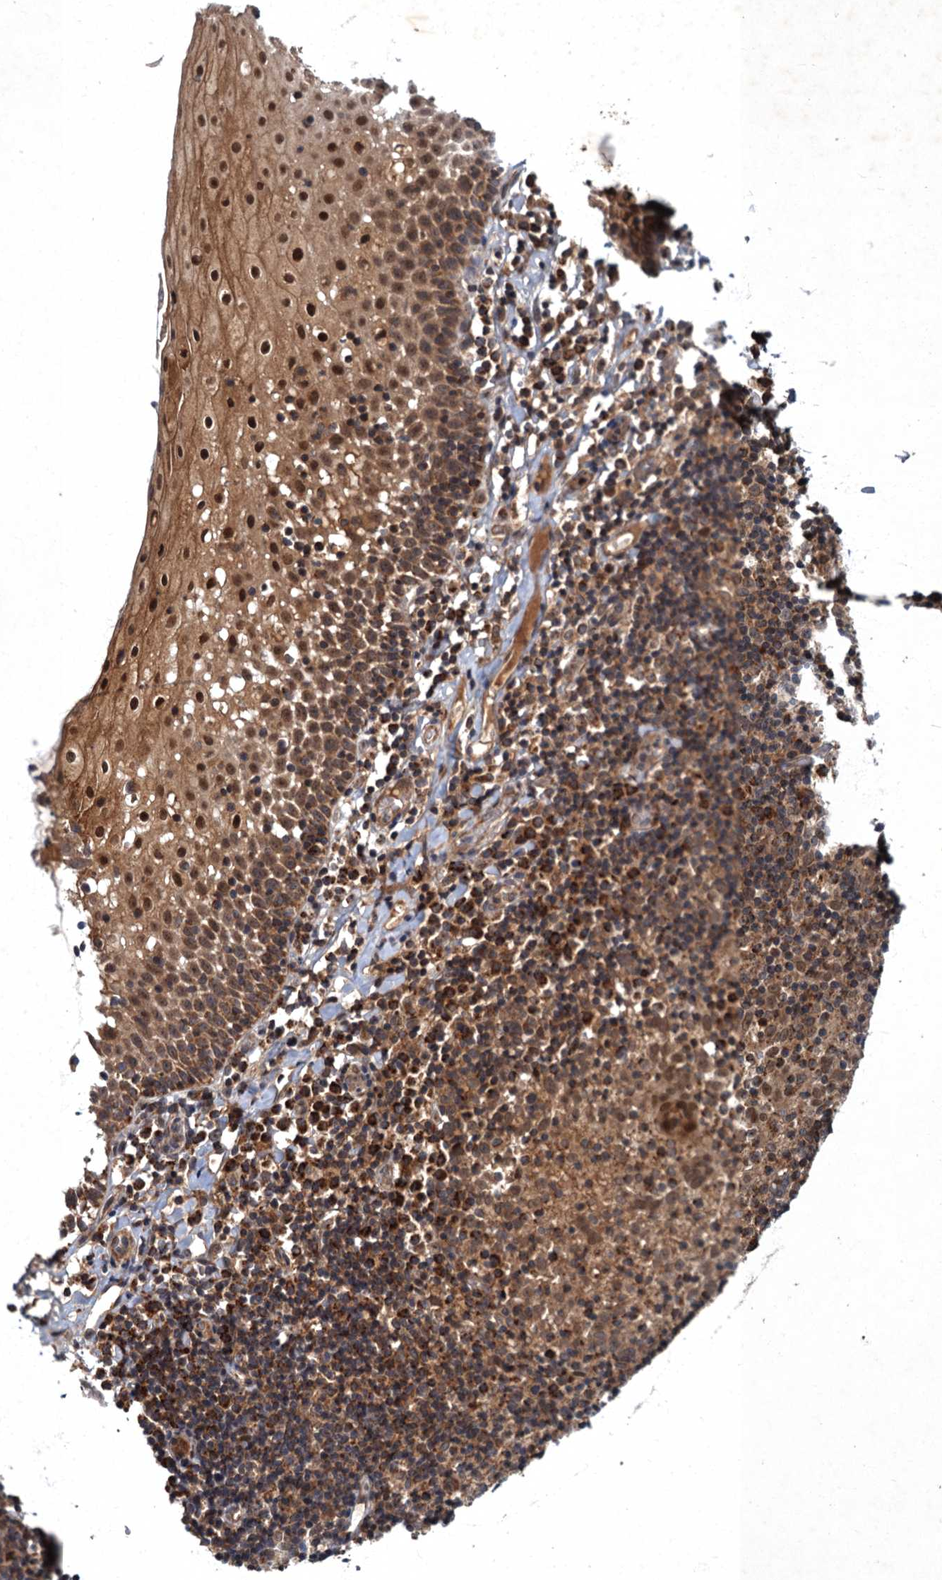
{"staining": {"intensity": "moderate", "quantity": ">75%", "location": "cytoplasmic/membranous,nuclear"}, "tissue": "oral mucosa", "cell_type": "Squamous epithelial cells", "image_type": "normal", "snomed": [{"axis": "morphology", "description": "Normal tissue, NOS"}, {"axis": "topography", "description": "Oral tissue"}], "caption": "A medium amount of moderate cytoplasmic/membranous,nuclear positivity is present in about >75% of squamous epithelial cells in normal oral mucosa.", "gene": "SLC11A2", "patient": {"sex": "female", "age": 69}}